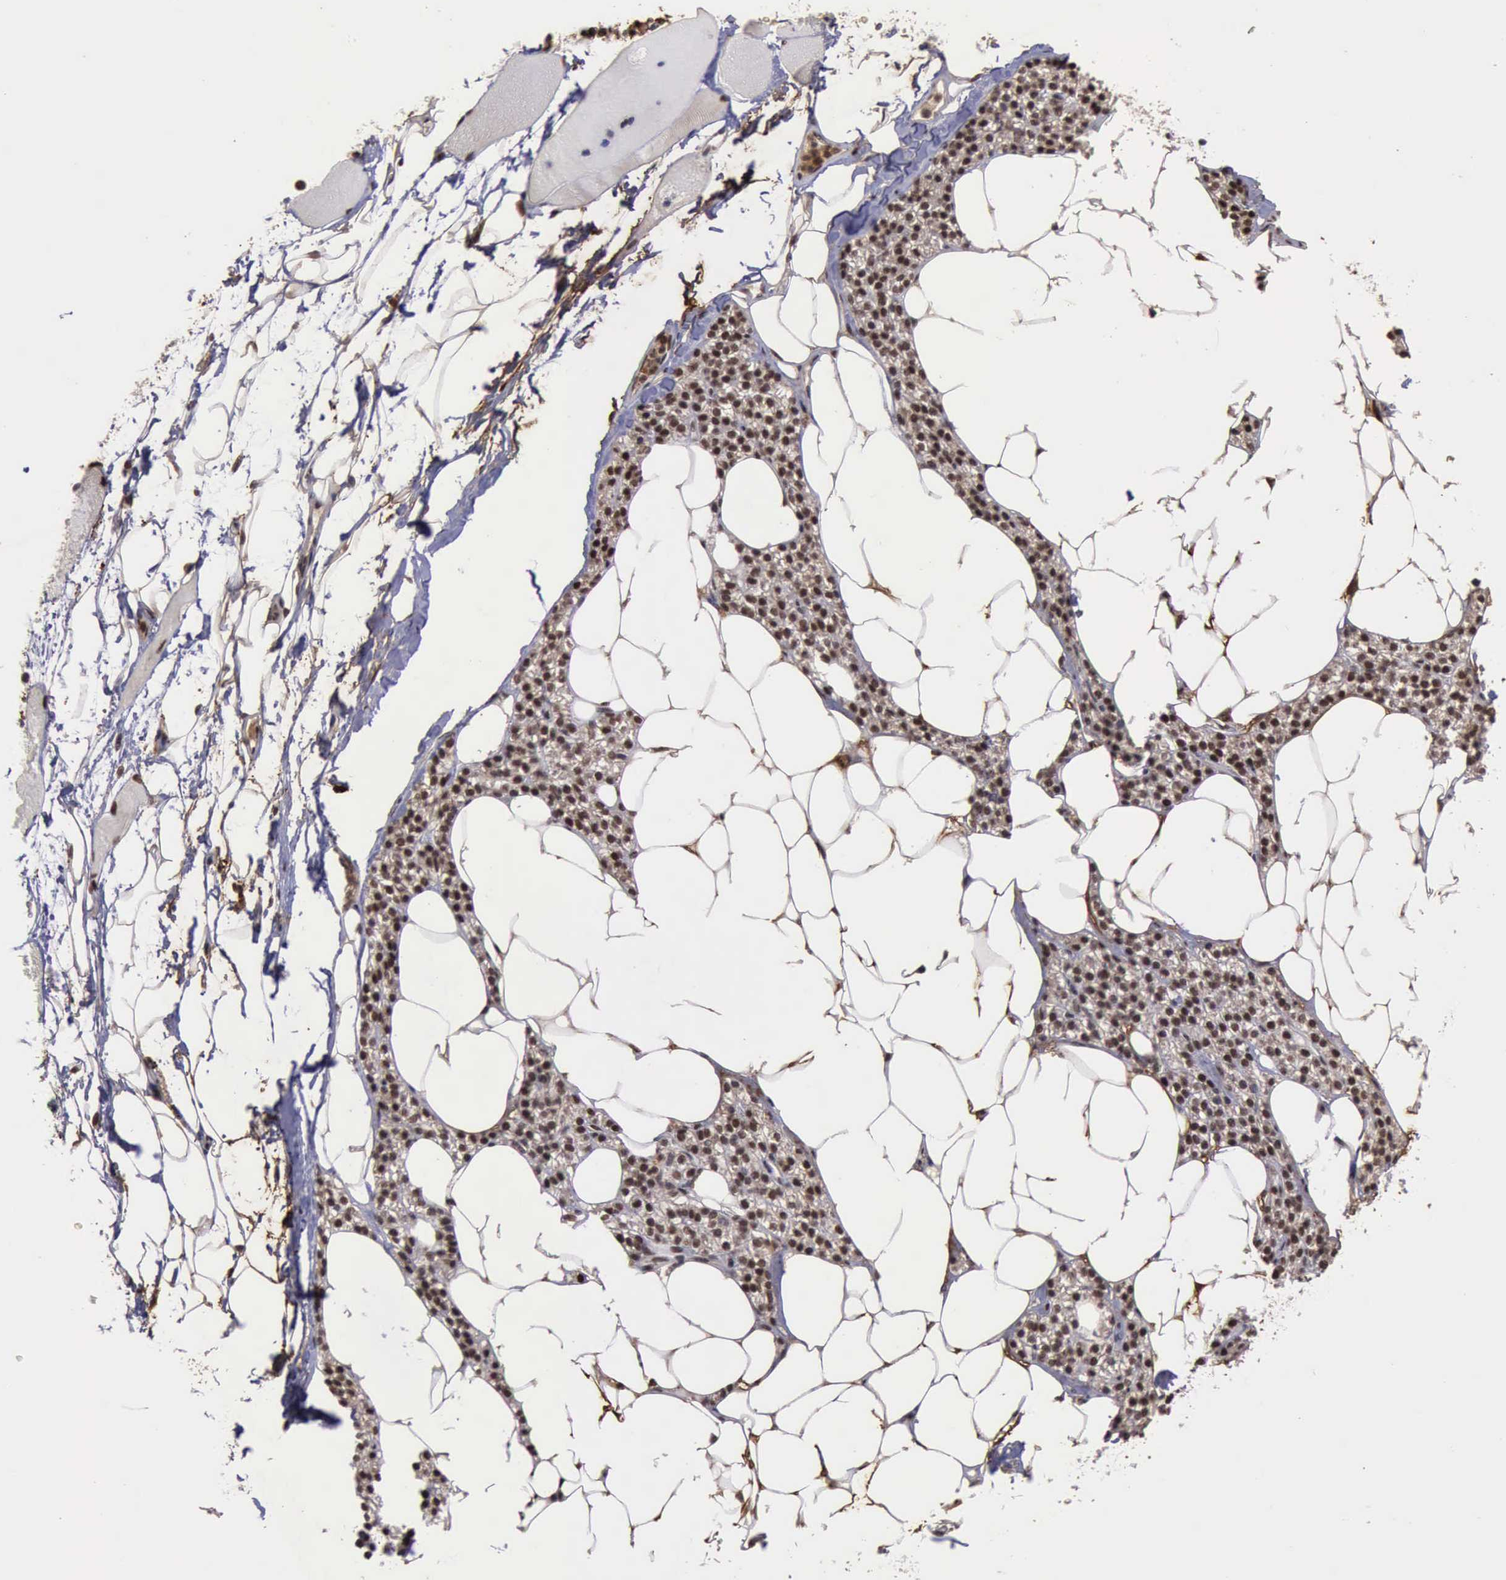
{"staining": {"intensity": "moderate", "quantity": ">75%", "location": "nuclear"}, "tissue": "skeletal muscle", "cell_type": "Myocytes", "image_type": "normal", "snomed": [{"axis": "morphology", "description": "Normal tissue, NOS"}, {"axis": "topography", "description": "Skeletal muscle"}, {"axis": "topography", "description": "Parathyroid gland"}], "caption": "Protein expression by IHC reveals moderate nuclear positivity in about >75% of myocytes in normal skeletal muscle. (IHC, brightfield microscopy, high magnification).", "gene": "TRMT2A", "patient": {"sex": "female", "age": 37}}